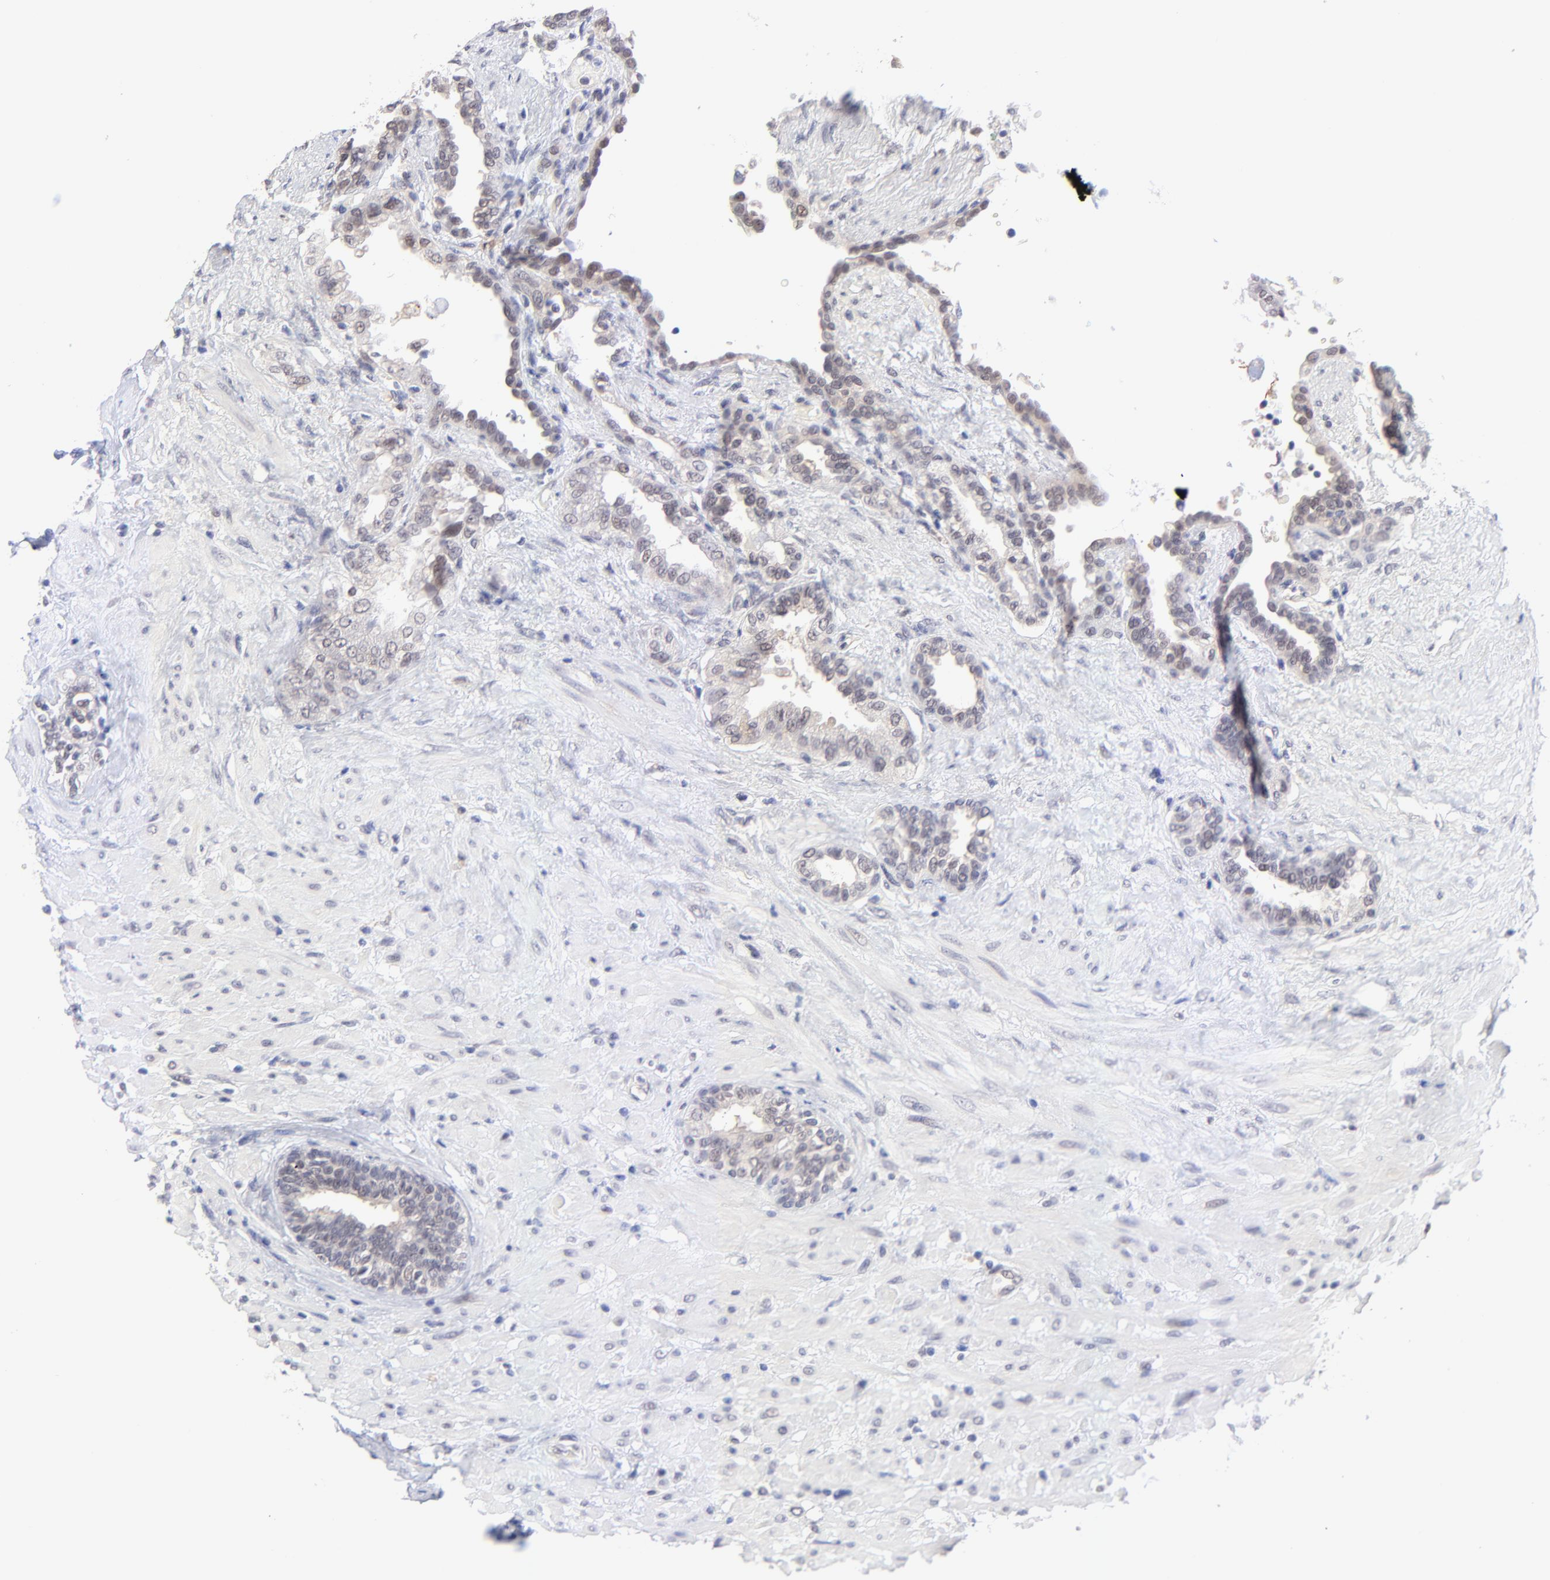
{"staining": {"intensity": "moderate", "quantity": "<25%", "location": "cytoplasmic/membranous"}, "tissue": "seminal vesicle", "cell_type": "Glandular cells", "image_type": "normal", "snomed": [{"axis": "morphology", "description": "Normal tissue, NOS"}, {"axis": "topography", "description": "Seminal veicle"}], "caption": "Glandular cells reveal low levels of moderate cytoplasmic/membranous staining in approximately <25% of cells in benign human seminal vesicle.", "gene": "ZNF747", "patient": {"sex": "male", "age": 61}}